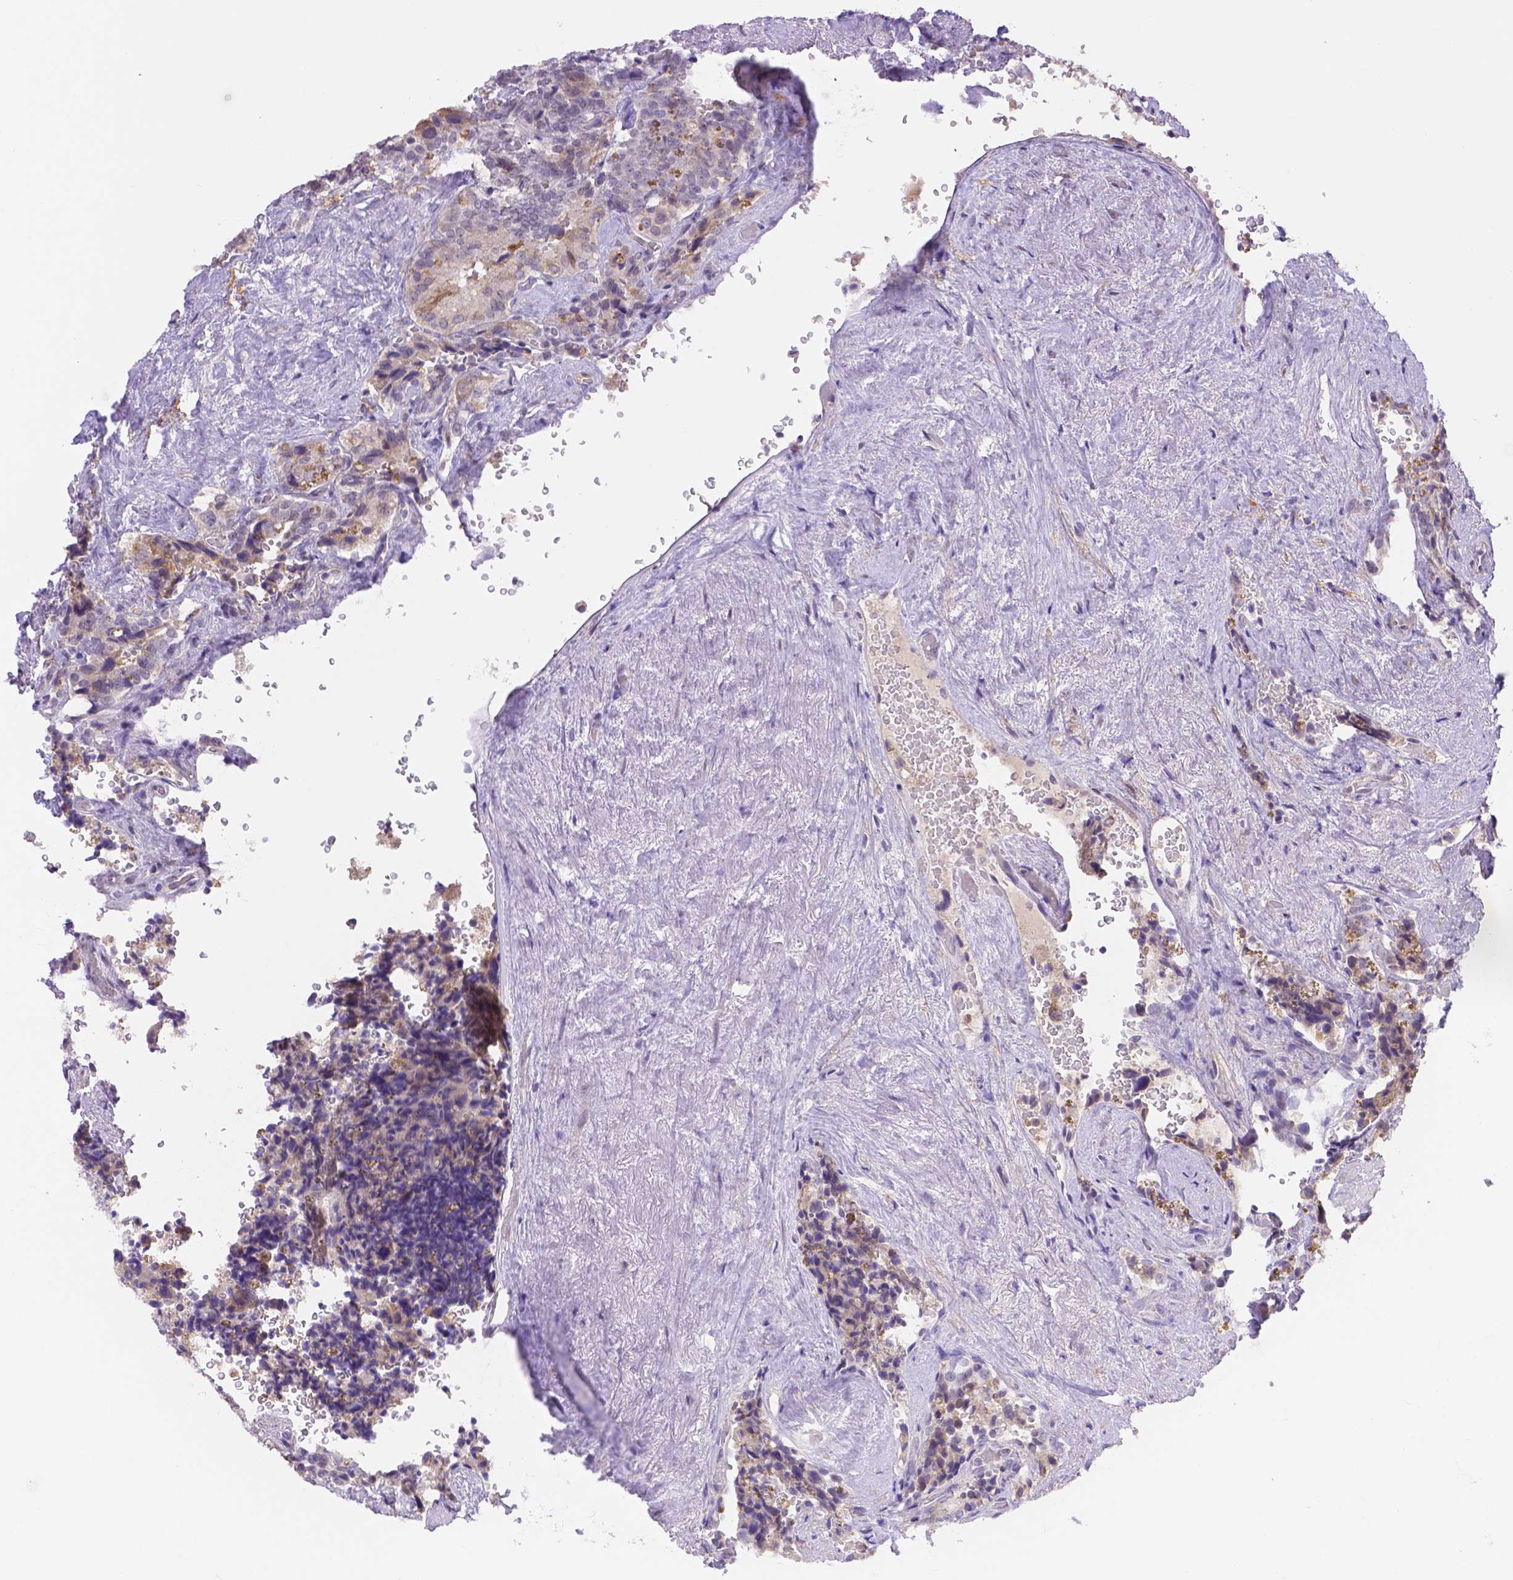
{"staining": {"intensity": "moderate", "quantity": "<25%", "location": "cytoplasmic/membranous"}, "tissue": "seminal vesicle", "cell_type": "Glandular cells", "image_type": "normal", "snomed": [{"axis": "morphology", "description": "Normal tissue, NOS"}, {"axis": "topography", "description": "Seminal veicle"}], "caption": "Immunohistochemical staining of unremarkable human seminal vesicle reveals low levels of moderate cytoplasmic/membranous positivity in about <25% of glandular cells.", "gene": "NXPE2", "patient": {"sex": "male", "age": 69}}